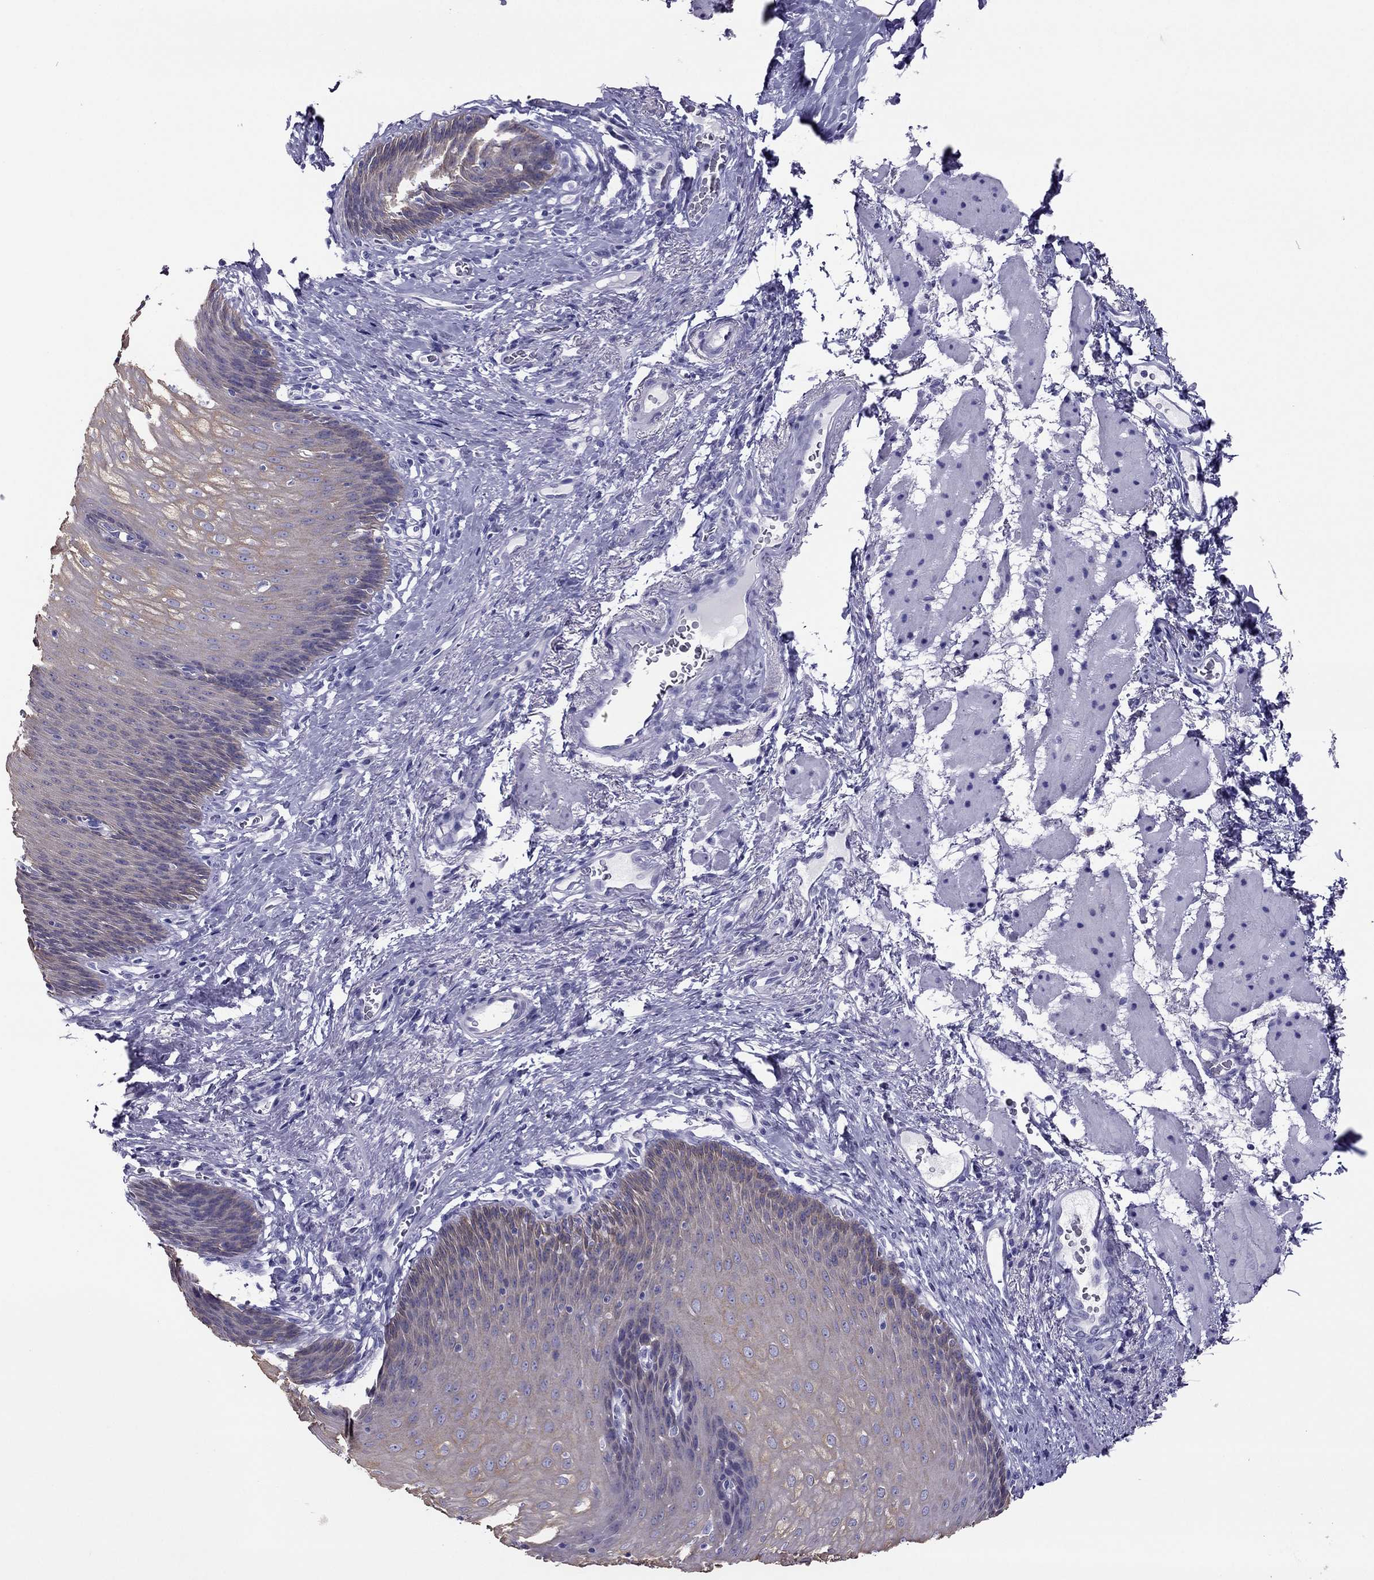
{"staining": {"intensity": "weak", "quantity": "25%-75%", "location": "cytoplasmic/membranous"}, "tissue": "esophagus", "cell_type": "Squamous epithelial cells", "image_type": "normal", "snomed": [{"axis": "morphology", "description": "Normal tissue, NOS"}, {"axis": "topography", "description": "Esophagus"}], "caption": "High-power microscopy captured an immunohistochemistry (IHC) histopathology image of unremarkable esophagus, revealing weak cytoplasmic/membranous staining in about 25%-75% of squamous epithelial cells.", "gene": "MAEL", "patient": {"sex": "male", "age": 76}}